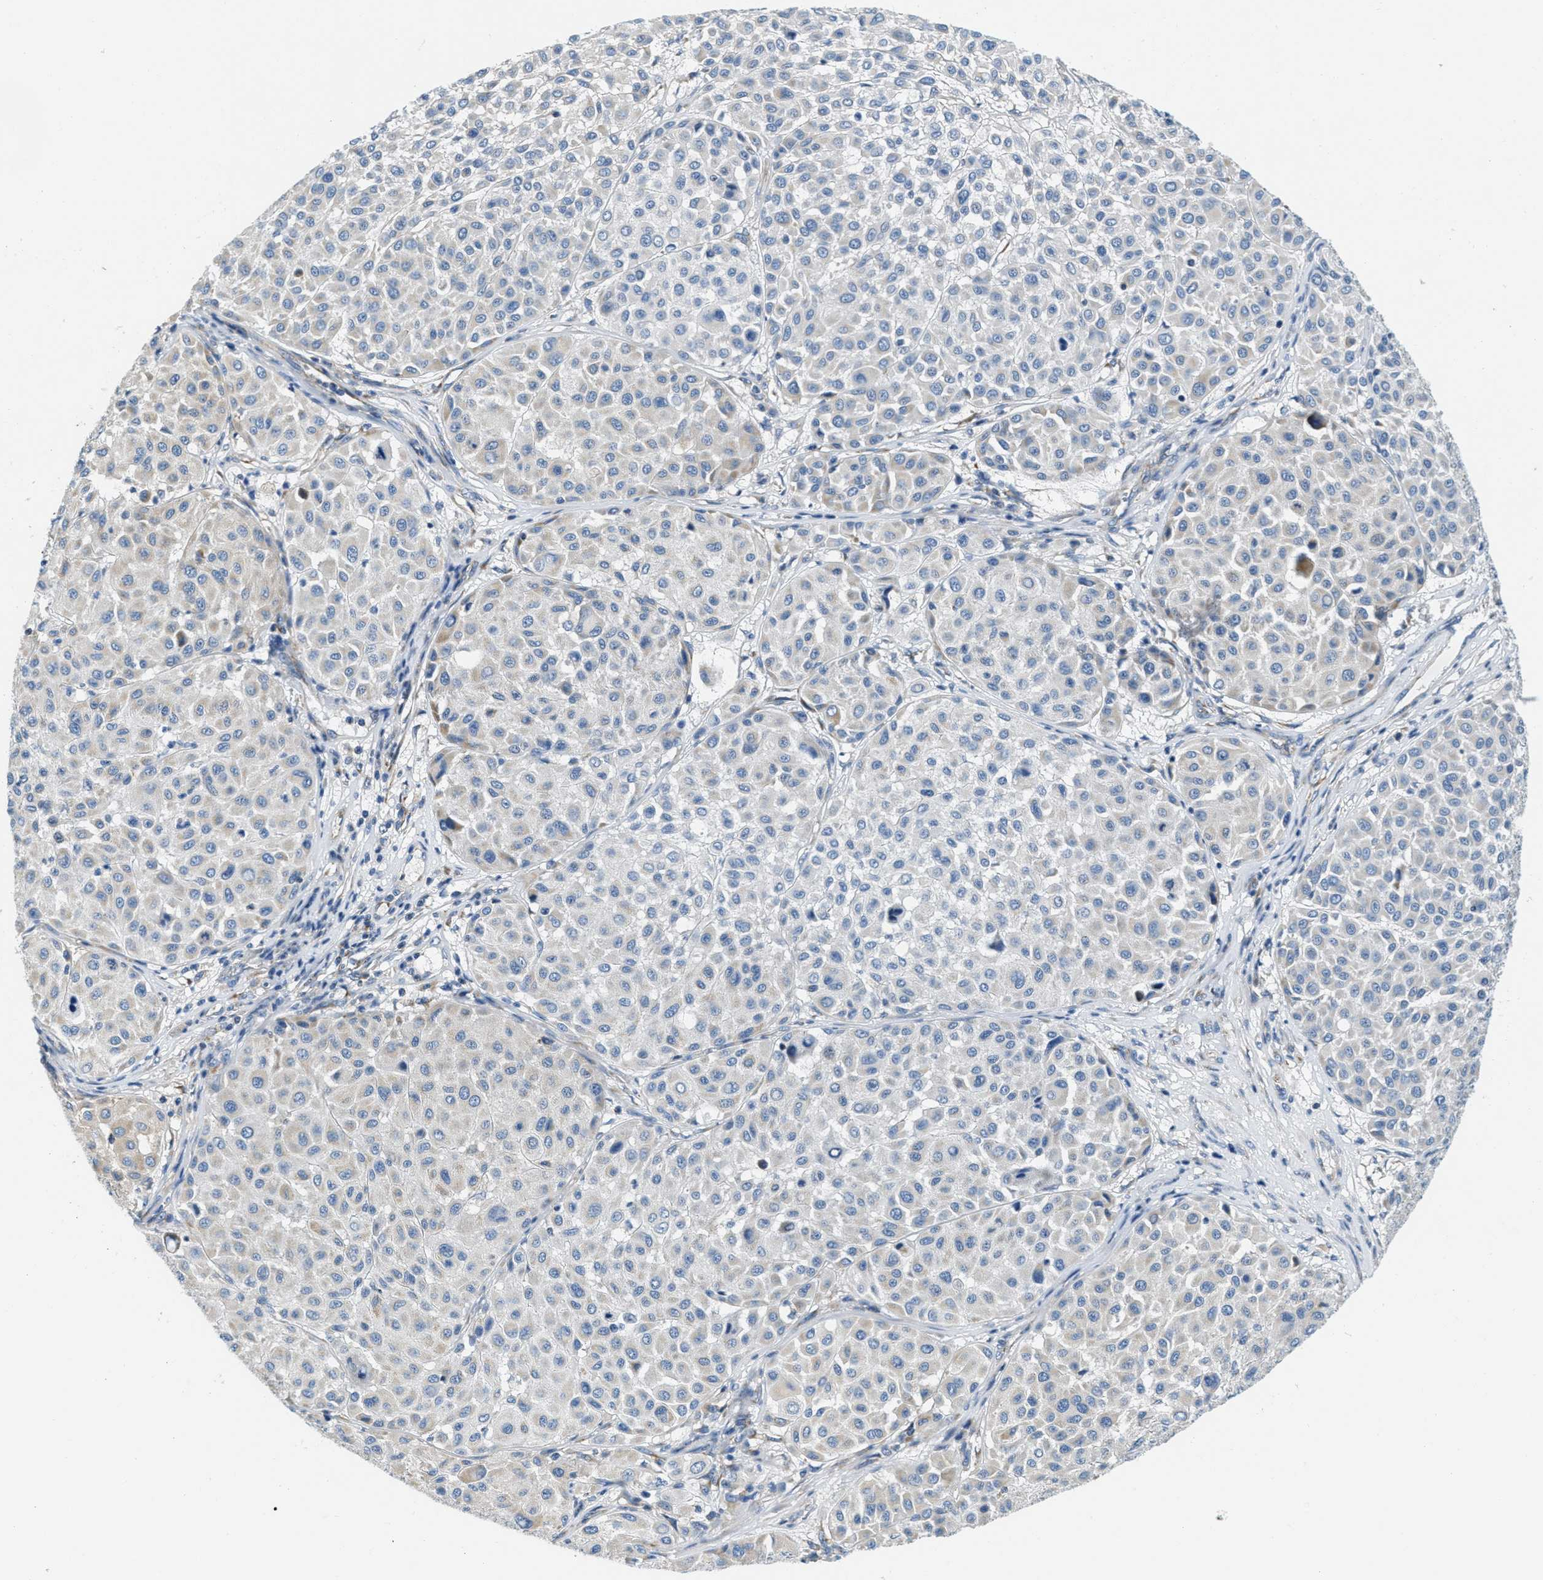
{"staining": {"intensity": "weak", "quantity": "<25%", "location": "cytoplasmic/membranous"}, "tissue": "melanoma", "cell_type": "Tumor cells", "image_type": "cancer", "snomed": [{"axis": "morphology", "description": "Malignant melanoma, Metastatic site"}, {"axis": "topography", "description": "Soft tissue"}], "caption": "Tumor cells are negative for protein expression in human malignant melanoma (metastatic site).", "gene": "CA4", "patient": {"sex": "male", "age": 41}}